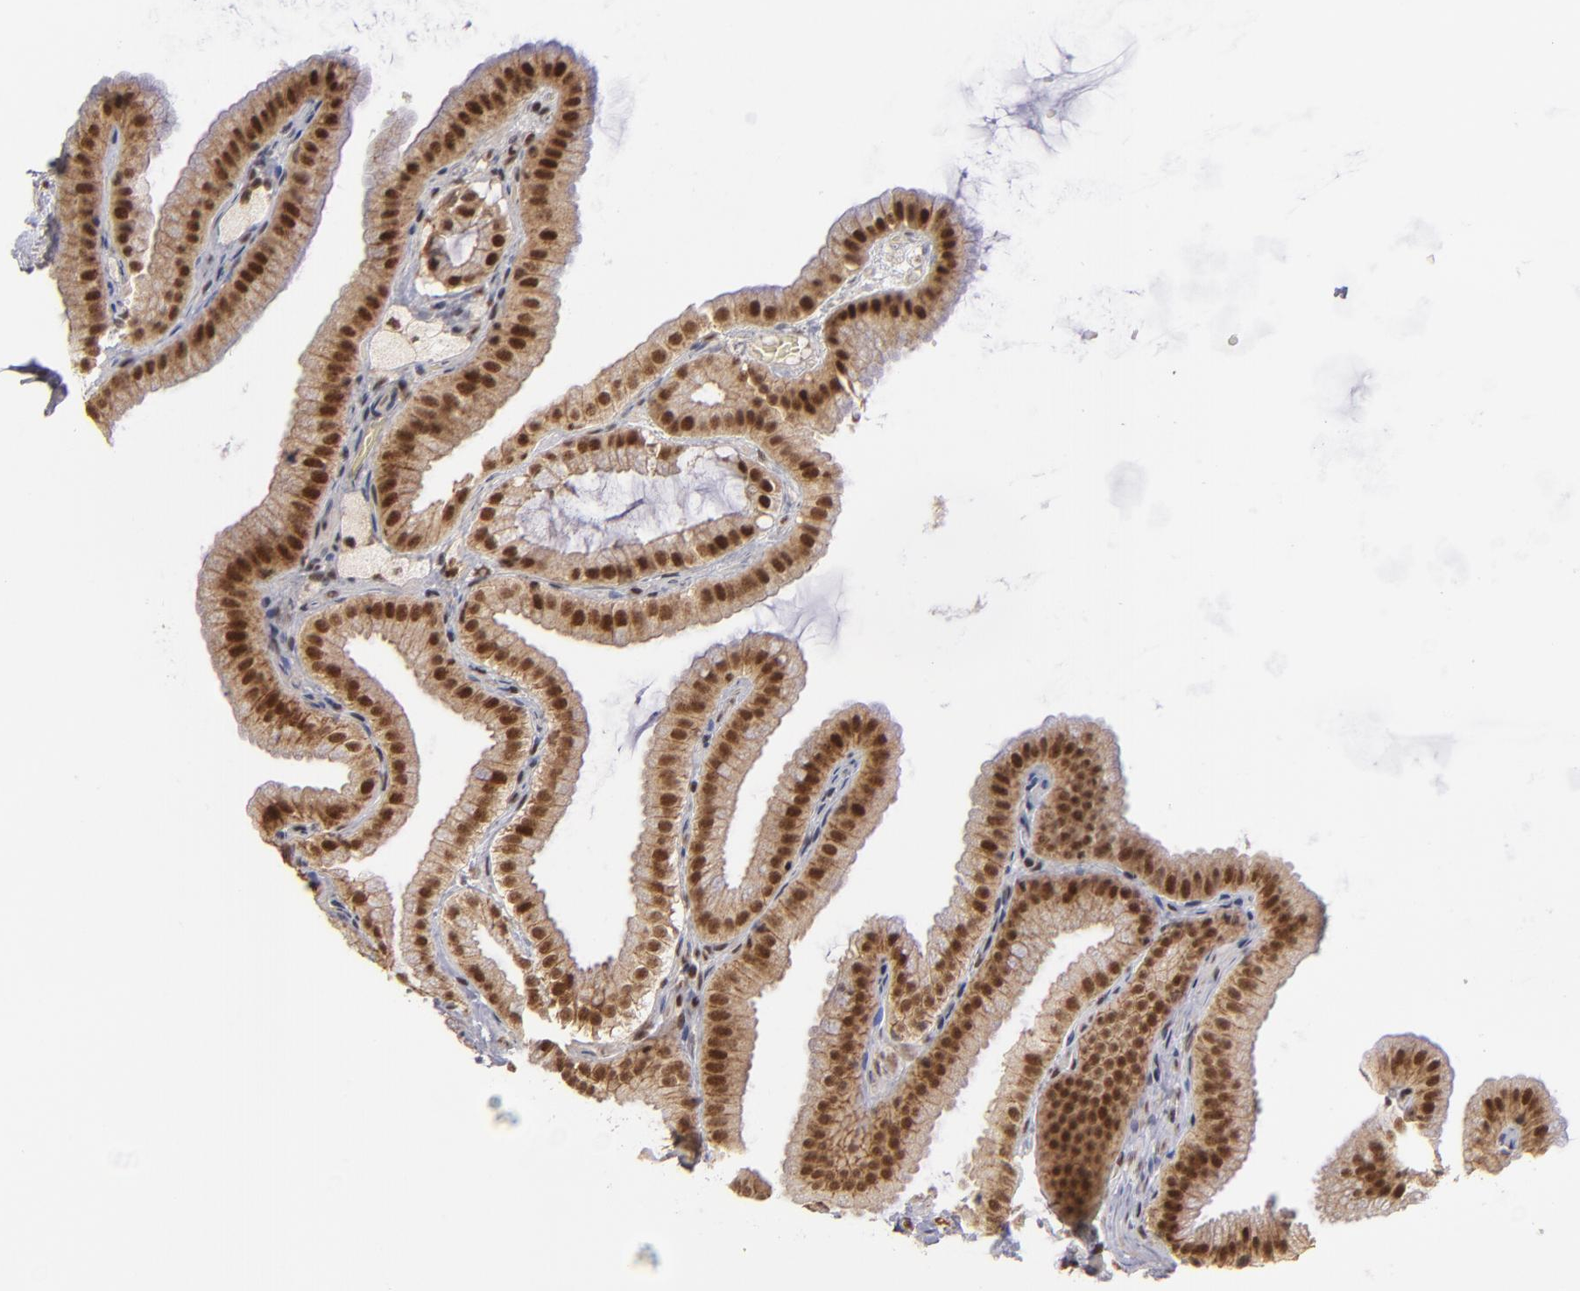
{"staining": {"intensity": "strong", "quantity": ">75%", "location": "cytoplasmic/membranous,nuclear"}, "tissue": "gallbladder", "cell_type": "Glandular cells", "image_type": "normal", "snomed": [{"axis": "morphology", "description": "Normal tissue, NOS"}, {"axis": "topography", "description": "Gallbladder"}], "caption": "A brown stain shows strong cytoplasmic/membranous,nuclear expression of a protein in glandular cells of unremarkable gallbladder. Nuclei are stained in blue.", "gene": "ZNF234", "patient": {"sex": "female", "age": 63}}